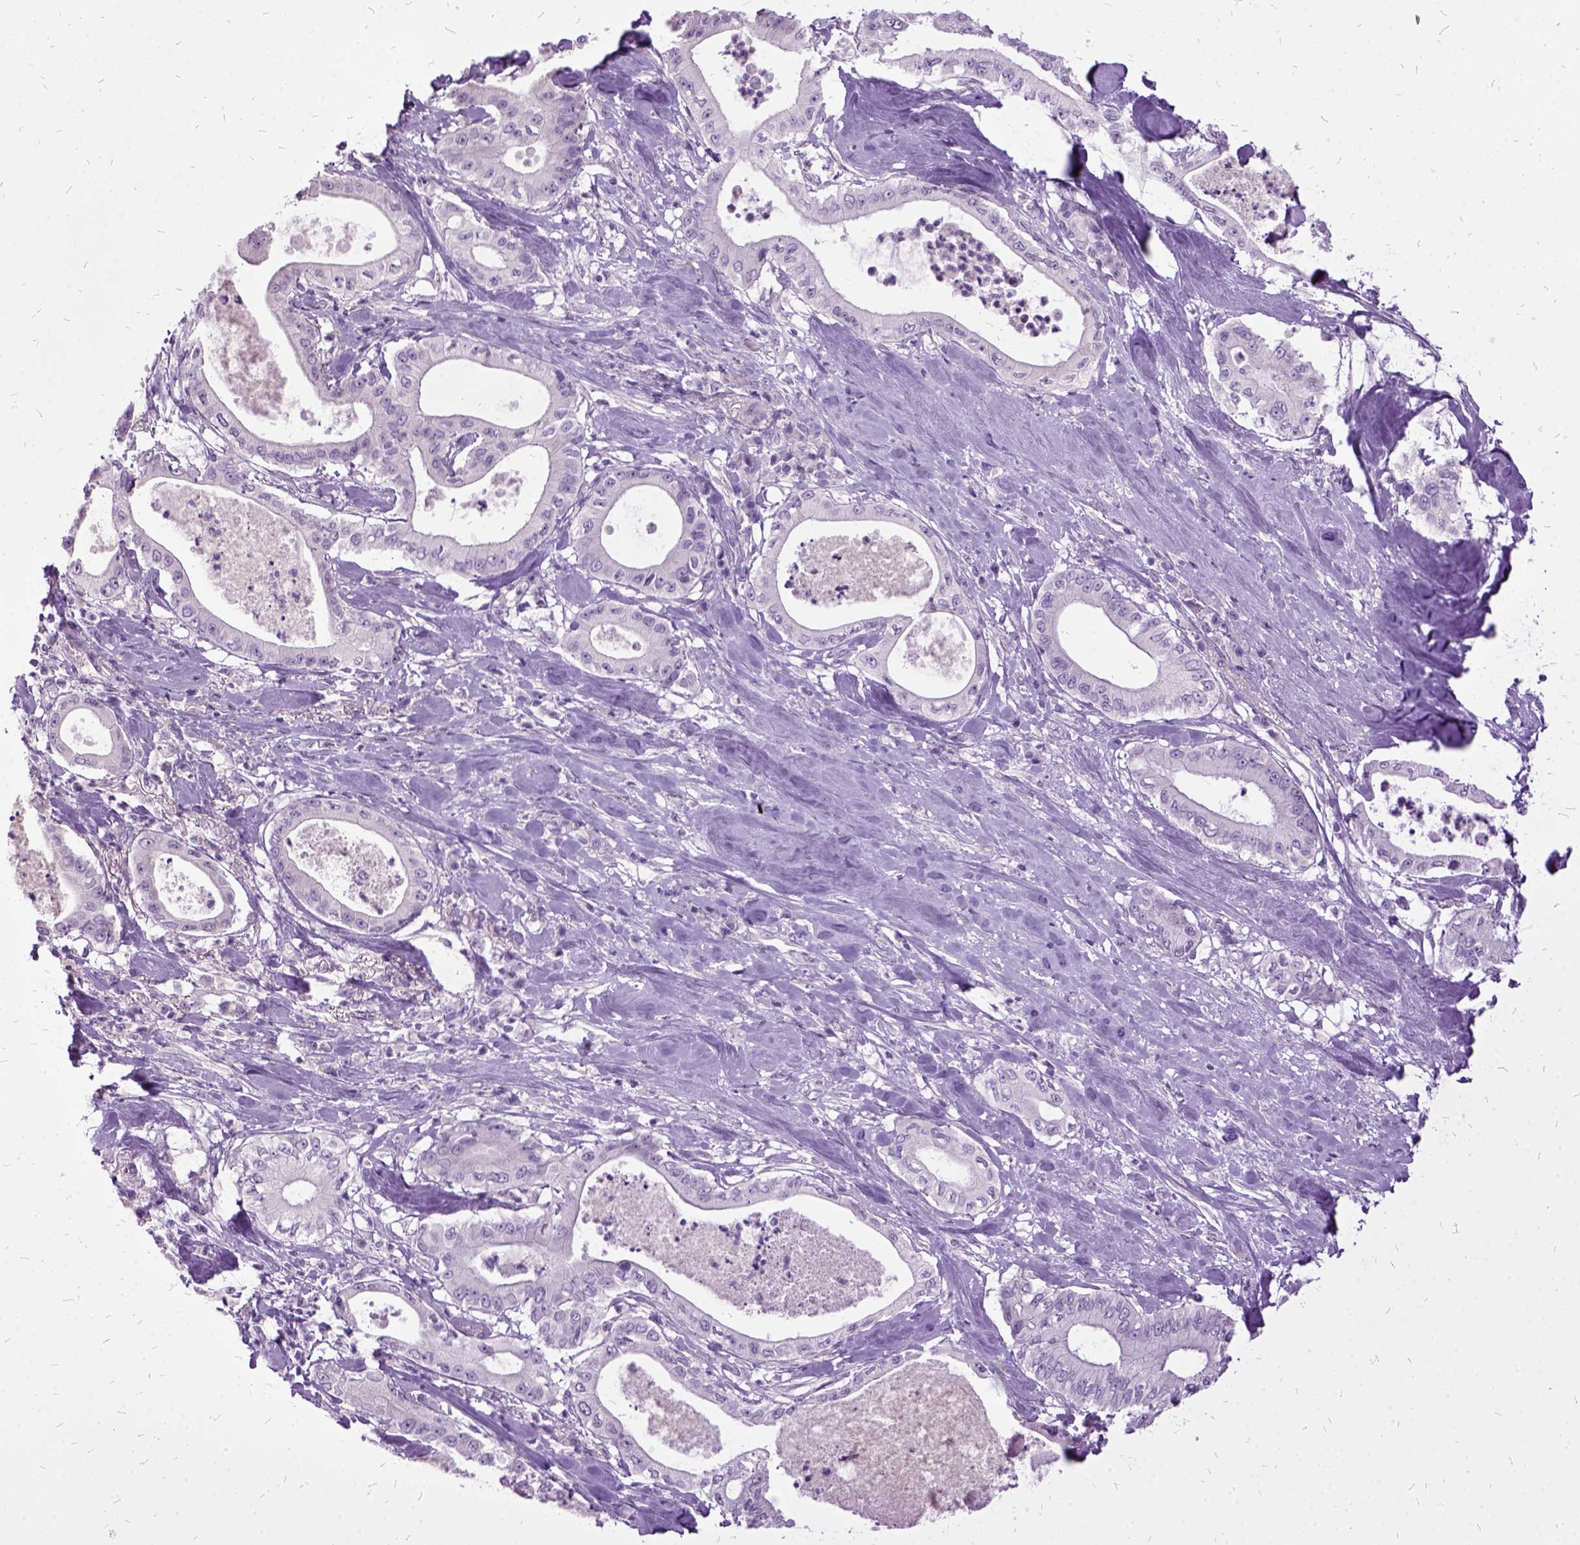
{"staining": {"intensity": "negative", "quantity": "none", "location": "none"}, "tissue": "pancreatic cancer", "cell_type": "Tumor cells", "image_type": "cancer", "snomed": [{"axis": "morphology", "description": "Adenocarcinoma, NOS"}, {"axis": "topography", "description": "Pancreas"}], "caption": "IHC of pancreatic cancer (adenocarcinoma) displays no positivity in tumor cells.", "gene": "MME", "patient": {"sex": "male", "age": 71}}